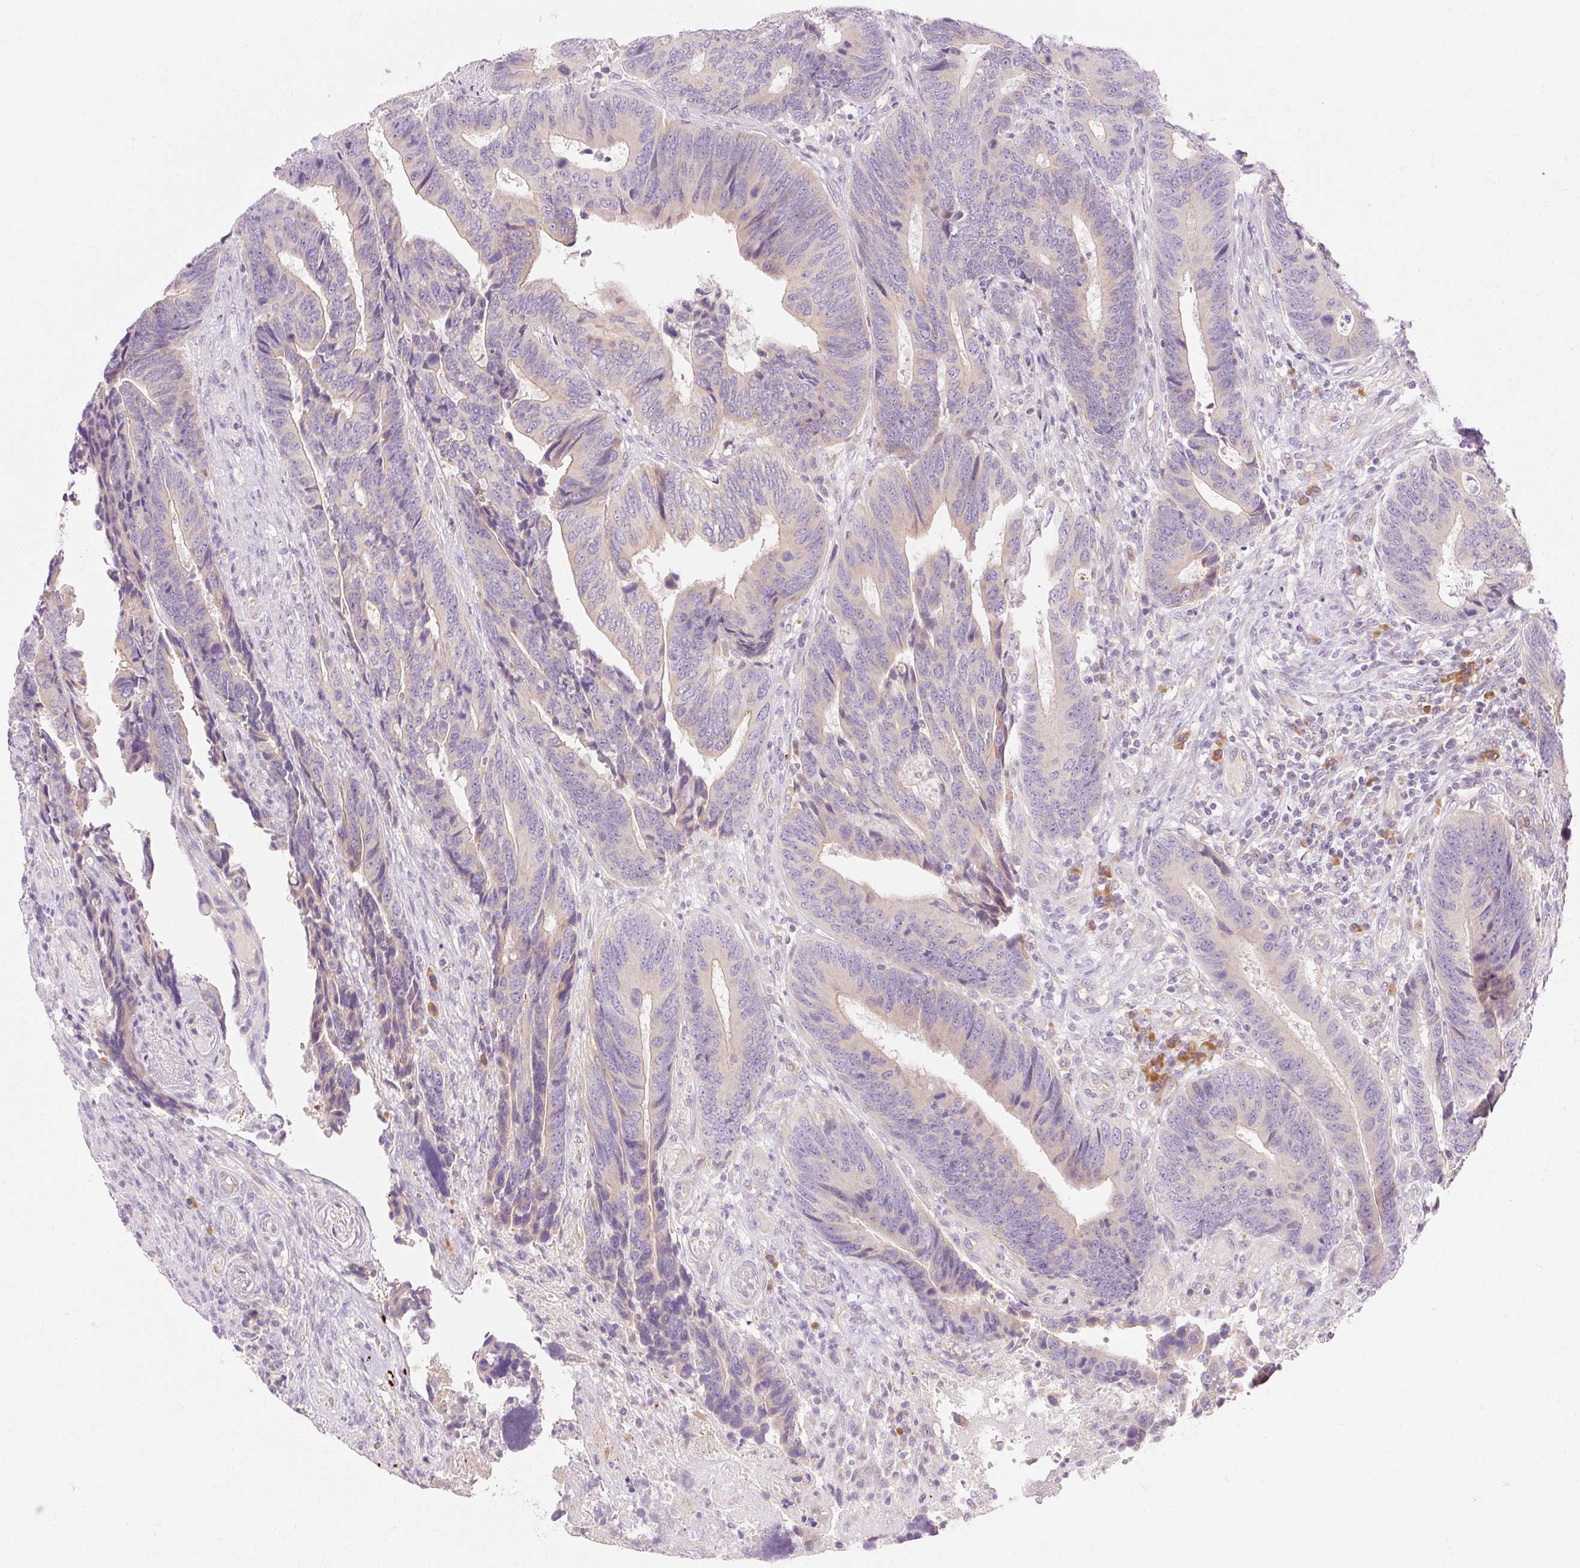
{"staining": {"intensity": "weak", "quantity": "25%-75%", "location": "cytoplasmic/membranous"}, "tissue": "colorectal cancer", "cell_type": "Tumor cells", "image_type": "cancer", "snomed": [{"axis": "morphology", "description": "Adenocarcinoma, NOS"}, {"axis": "topography", "description": "Colon"}], "caption": "This micrograph displays IHC staining of human adenocarcinoma (colorectal), with low weak cytoplasmic/membranous positivity in about 25%-75% of tumor cells.", "gene": "MYO1D", "patient": {"sex": "male", "age": 87}}